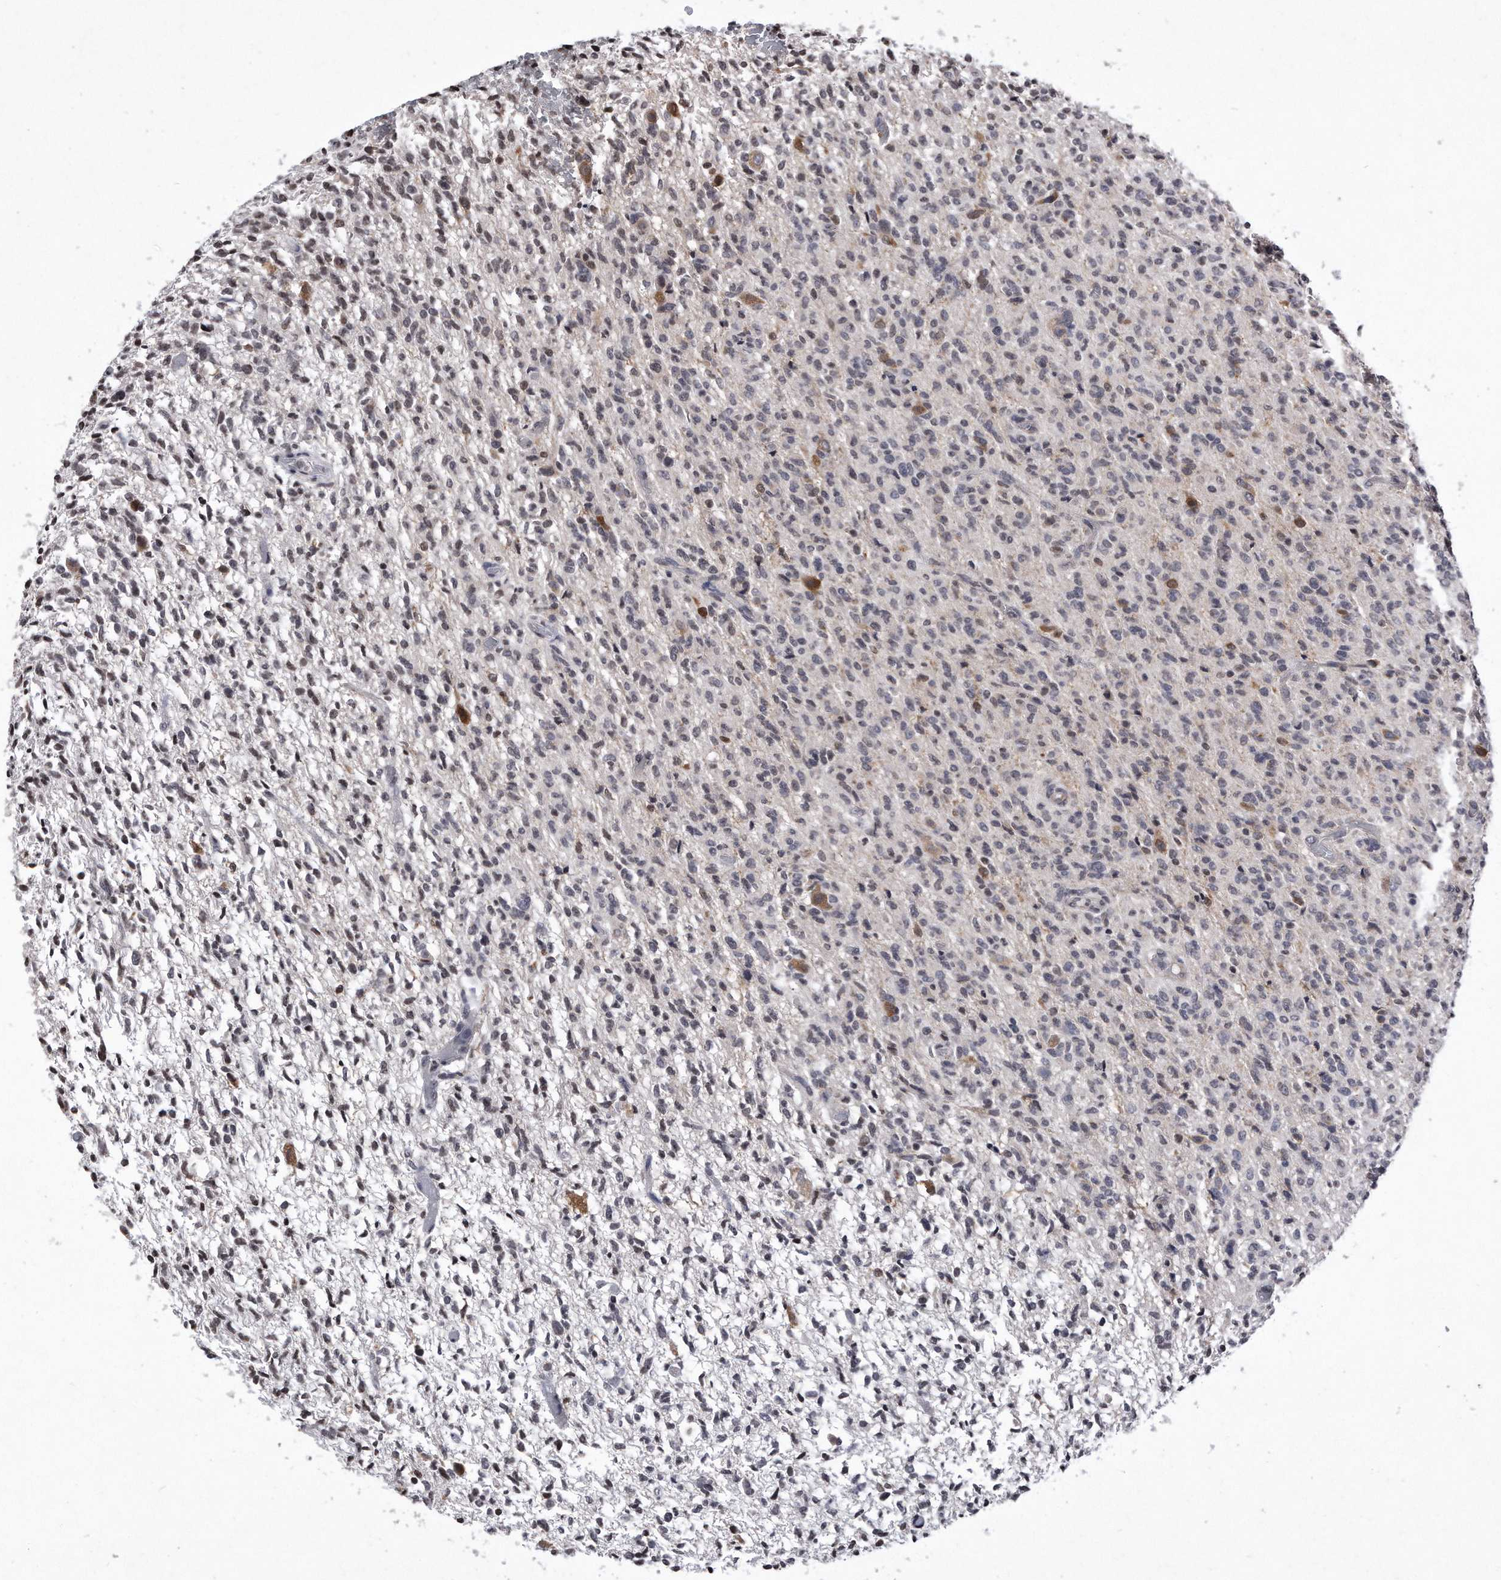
{"staining": {"intensity": "negative", "quantity": "none", "location": "none"}, "tissue": "glioma", "cell_type": "Tumor cells", "image_type": "cancer", "snomed": [{"axis": "morphology", "description": "Glioma, malignant, High grade"}, {"axis": "topography", "description": "Brain"}], "caption": "There is no significant expression in tumor cells of malignant glioma (high-grade).", "gene": "DAB1", "patient": {"sex": "female", "age": 57}}